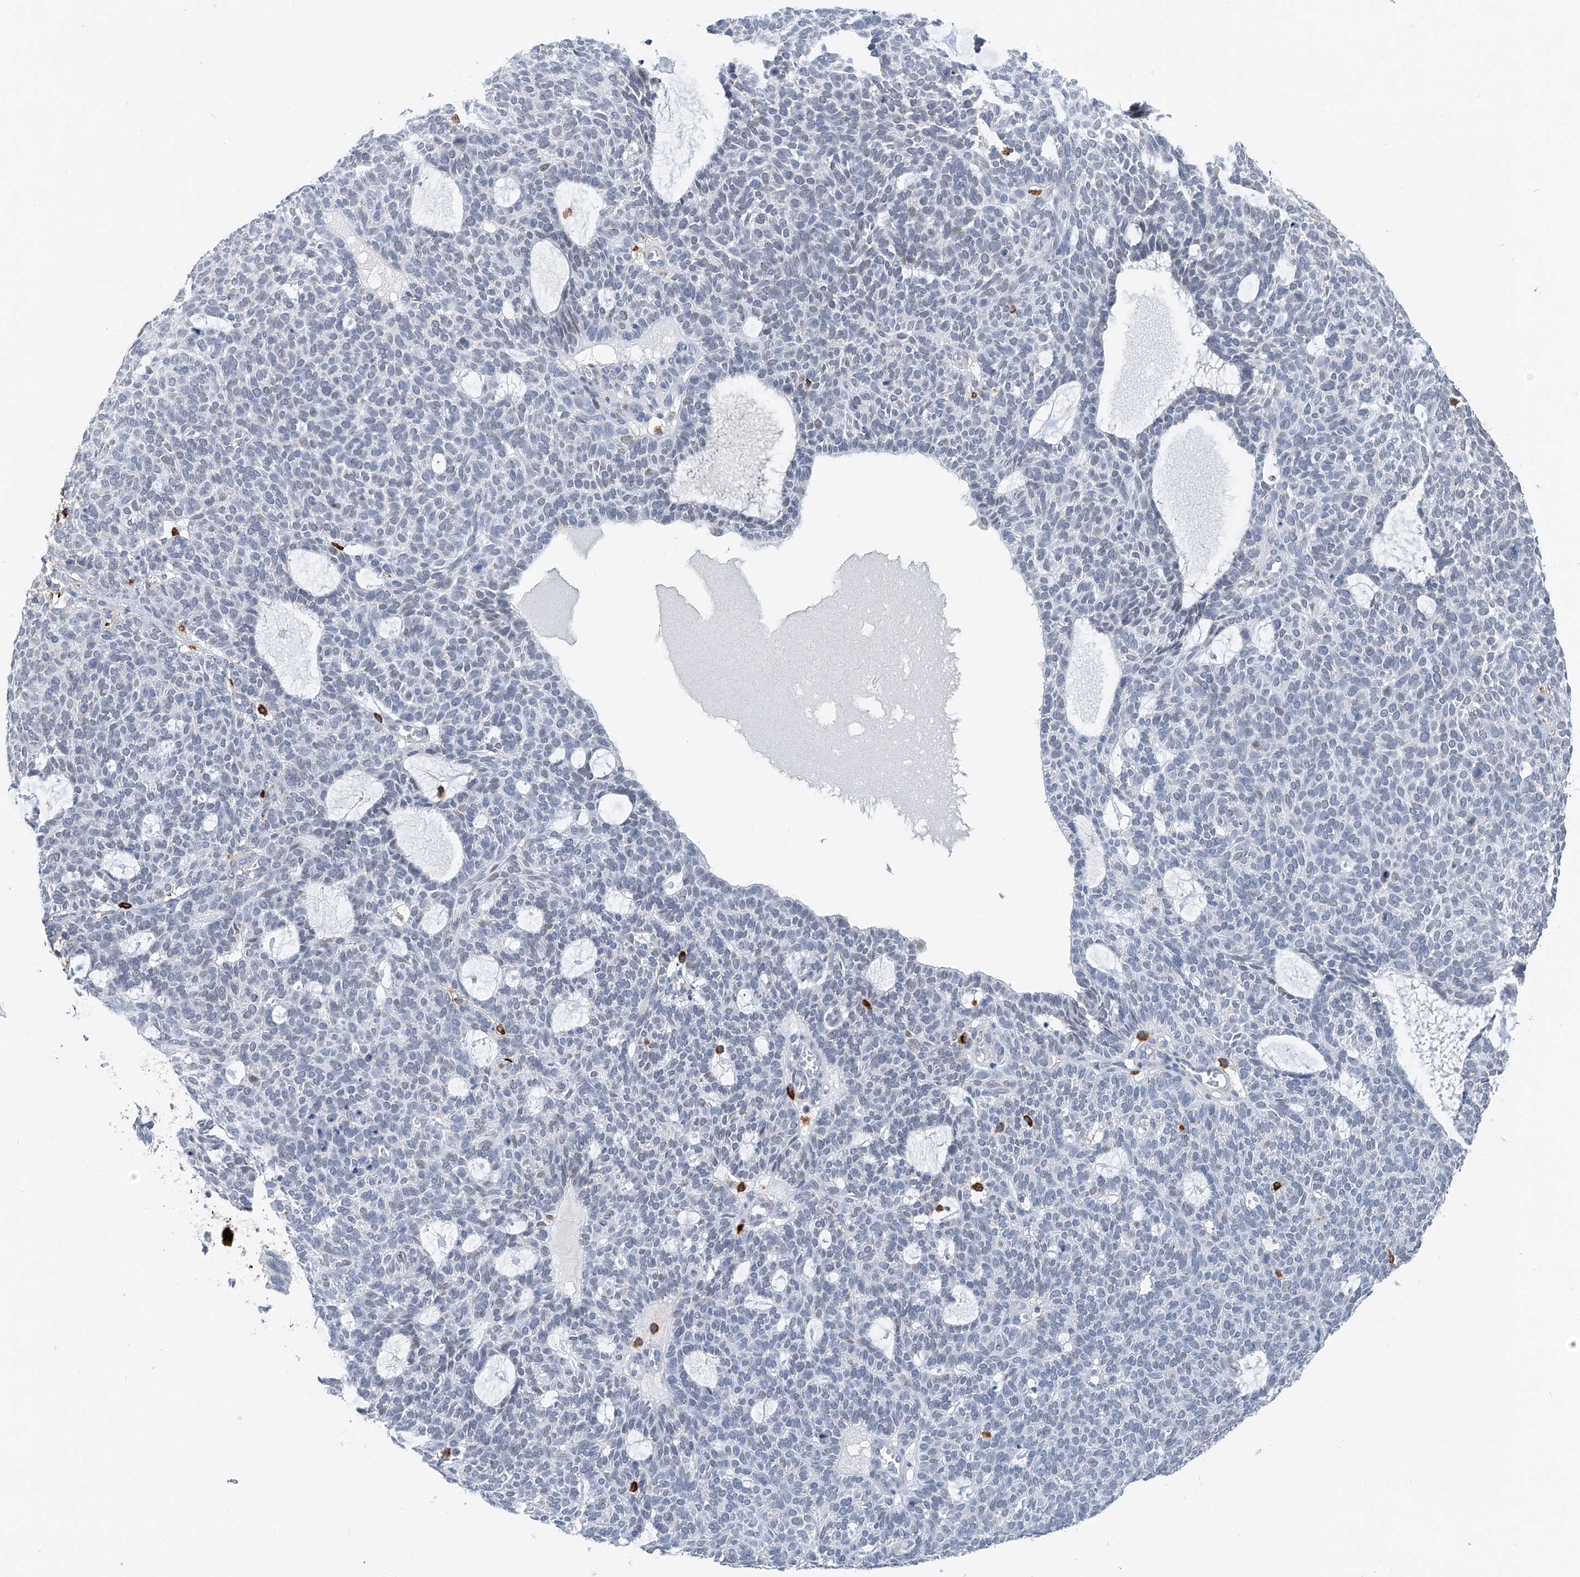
{"staining": {"intensity": "negative", "quantity": "none", "location": "none"}, "tissue": "skin cancer", "cell_type": "Tumor cells", "image_type": "cancer", "snomed": [{"axis": "morphology", "description": "Squamous cell carcinoma, NOS"}, {"axis": "topography", "description": "Skin"}], "caption": "This is a photomicrograph of IHC staining of skin squamous cell carcinoma, which shows no staining in tumor cells.", "gene": "KLF15", "patient": {"sex": "female", "age": 90}}